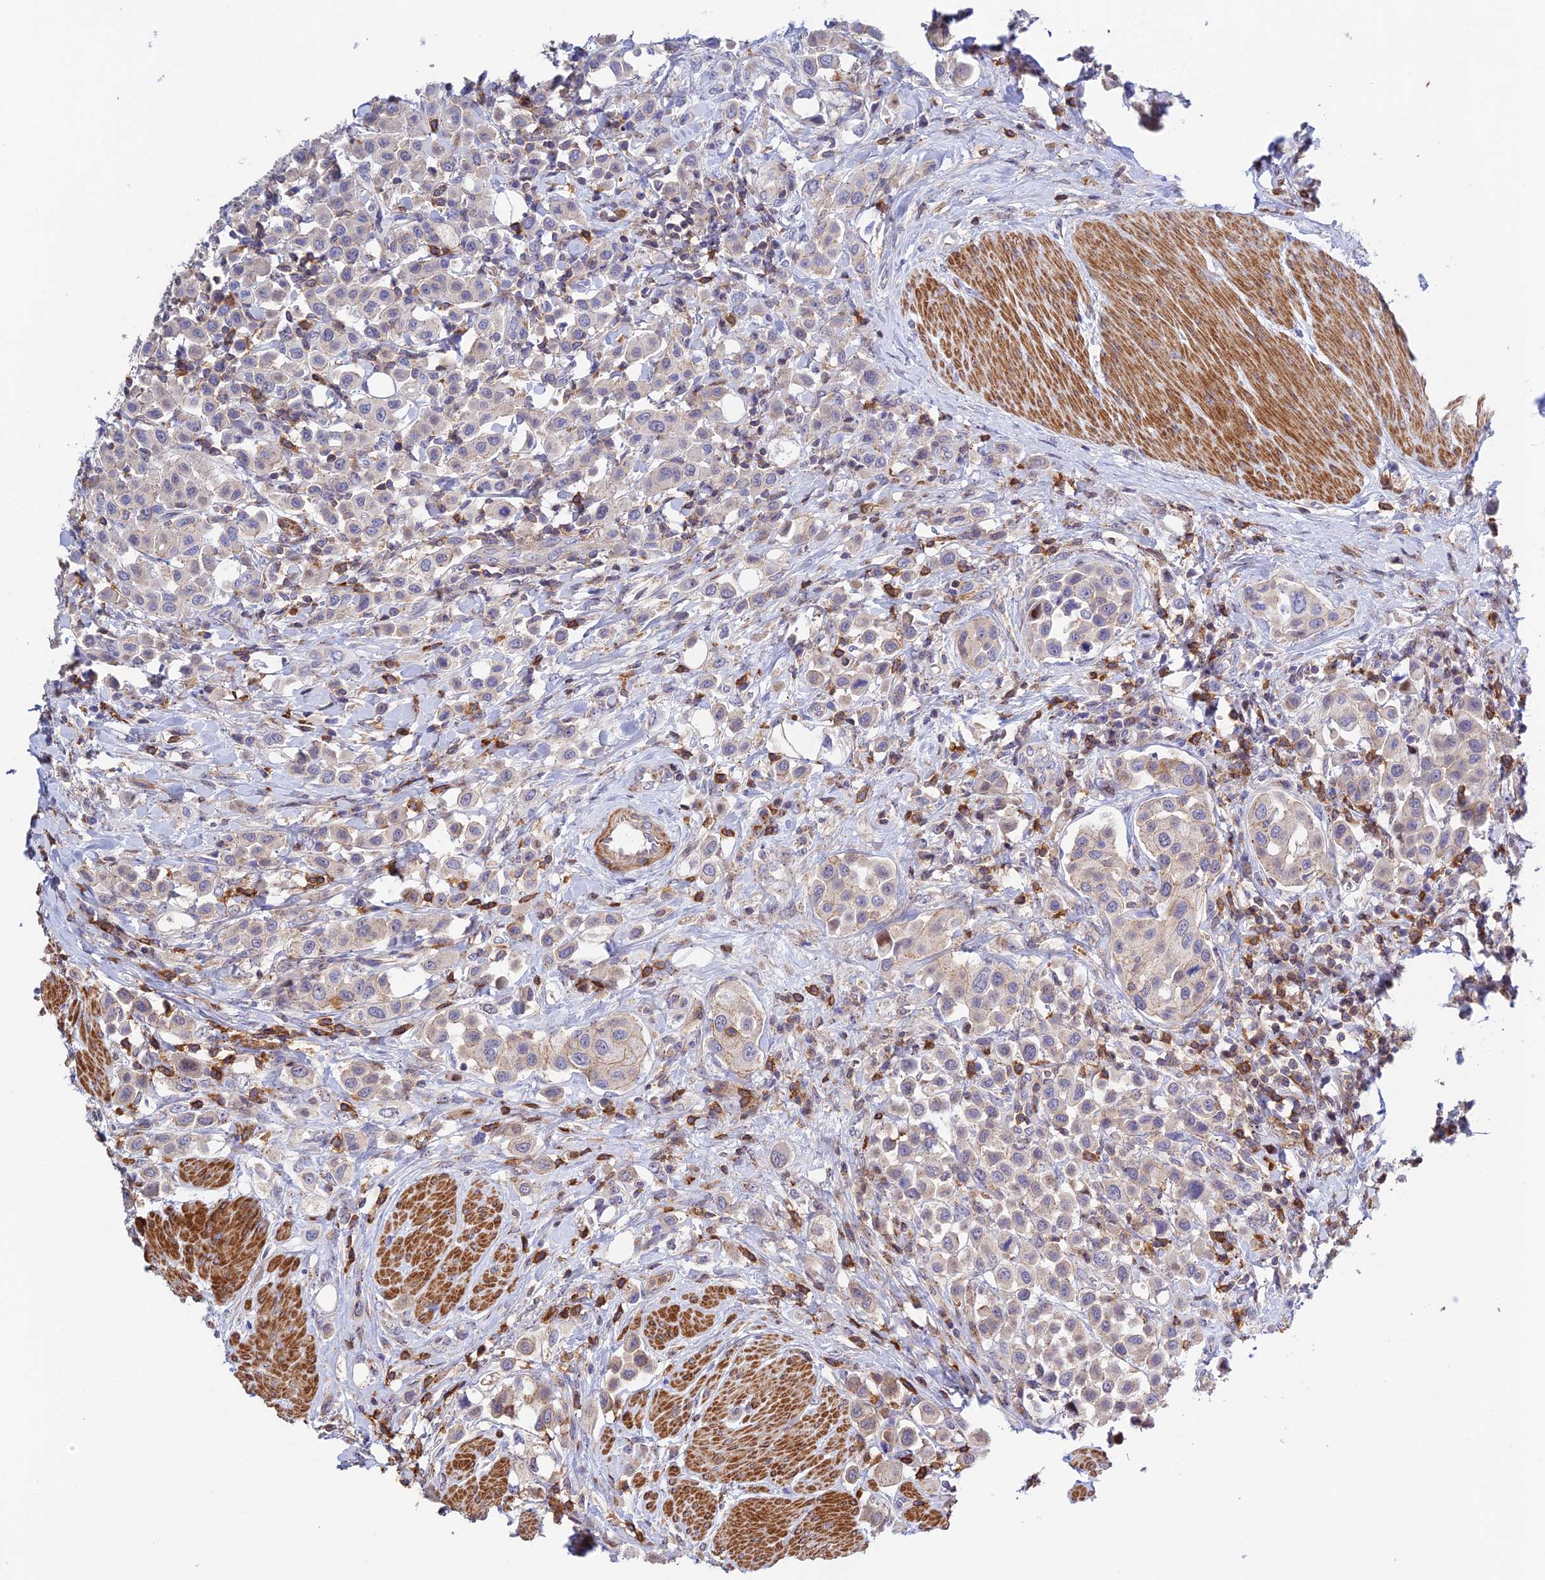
{"staining": {"intensity": "negative", "quantity": "none", "location": "none"}, "tissue": "urothelial cancer", "cell_type": "Tumor cells", "image_type": "cancer", "snomed": [{"axis": "morphology", "description": "Urothelial carcinoma, High grade"}, {"axis": "topography", "description": "Urinary bladder"}], "caption": "IHC micrograph of urothelial cancer stained for a protein (brown), which reveals no staining in tumor cells.", "gene": "PRIM1", "patient": {"sex": "male", "age": 50}}